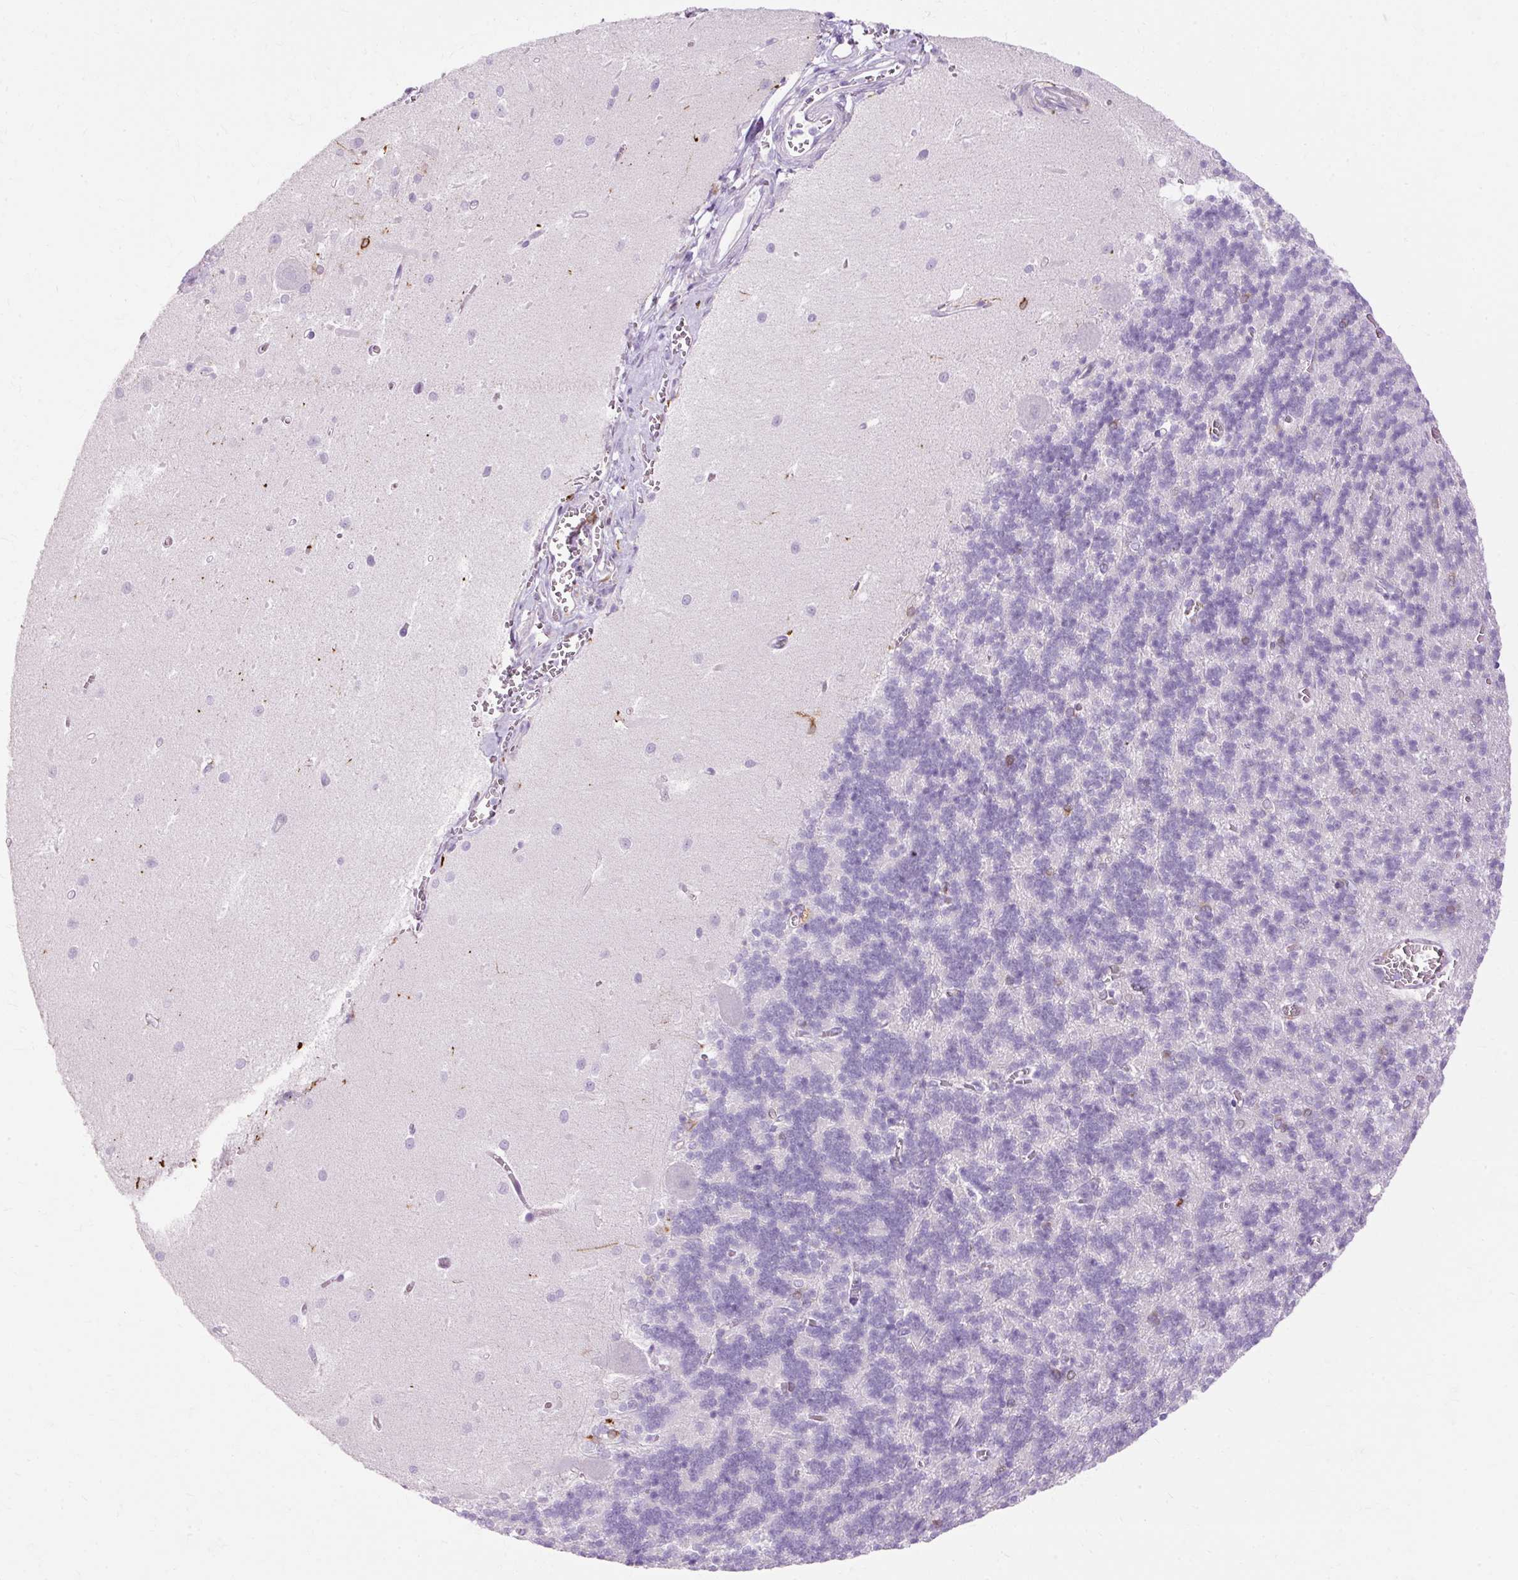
{"staining": {"intensity": "negative", "quantity": "none", "location": "none"}, "tissue": "cerebellum", "cell_type": "Cells in granular layer", "image_type": "normal", "snomed": [{"axis": "morphology", "description": "Normal tissue, NOS"}, {"axis": "topography", "description": "Cerebellum"}], "caption": "An immunohistochemistry (IHC) photomicrograph of benign cerebellum is shown. There is no staining in cells in granular layer of cerebellum. (Immunohistochemistry (ihc), brightfield microscopy, high magnification).", "gene": "HSD11B1", "patient": {"sex": "male", "age": 37}}